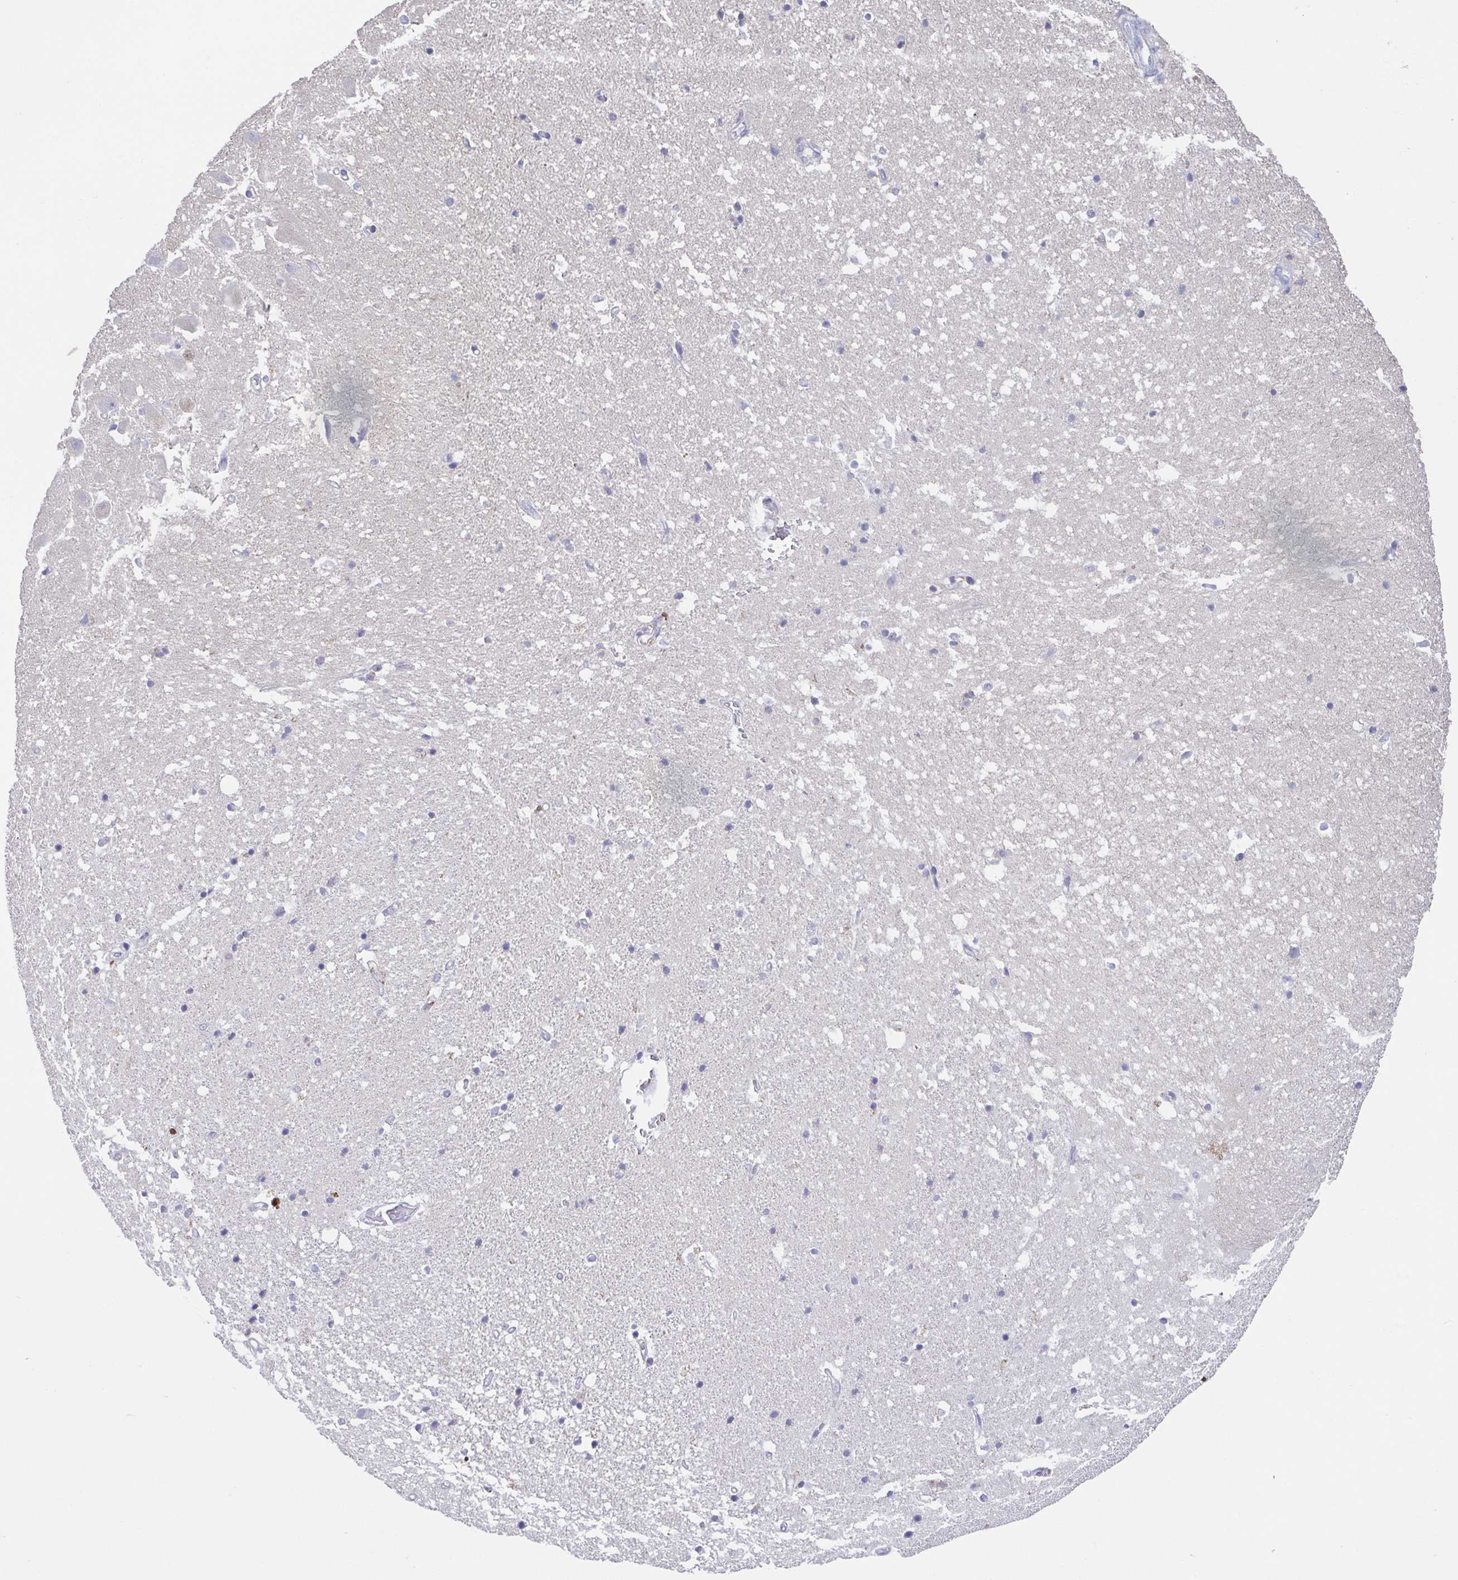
{"staining": {"intensity": "negative", "quantity": "none", "location": "none"}, "tissue": "hippocampus", "cell_type": "Glial cells", "image_type": "normal", "snomed": [{"axis": "morphology", "description": "Normal tissue, NOS"}, {"axis": "topography", "description": "Hippocampus"}], "caption": "This is a micrograph of IHC staining of unremarkable hippocampus, which shows no positivity in glial cells.", "gene": "UBE2Q1", "patient": {"sex": "male", "age": 63}}